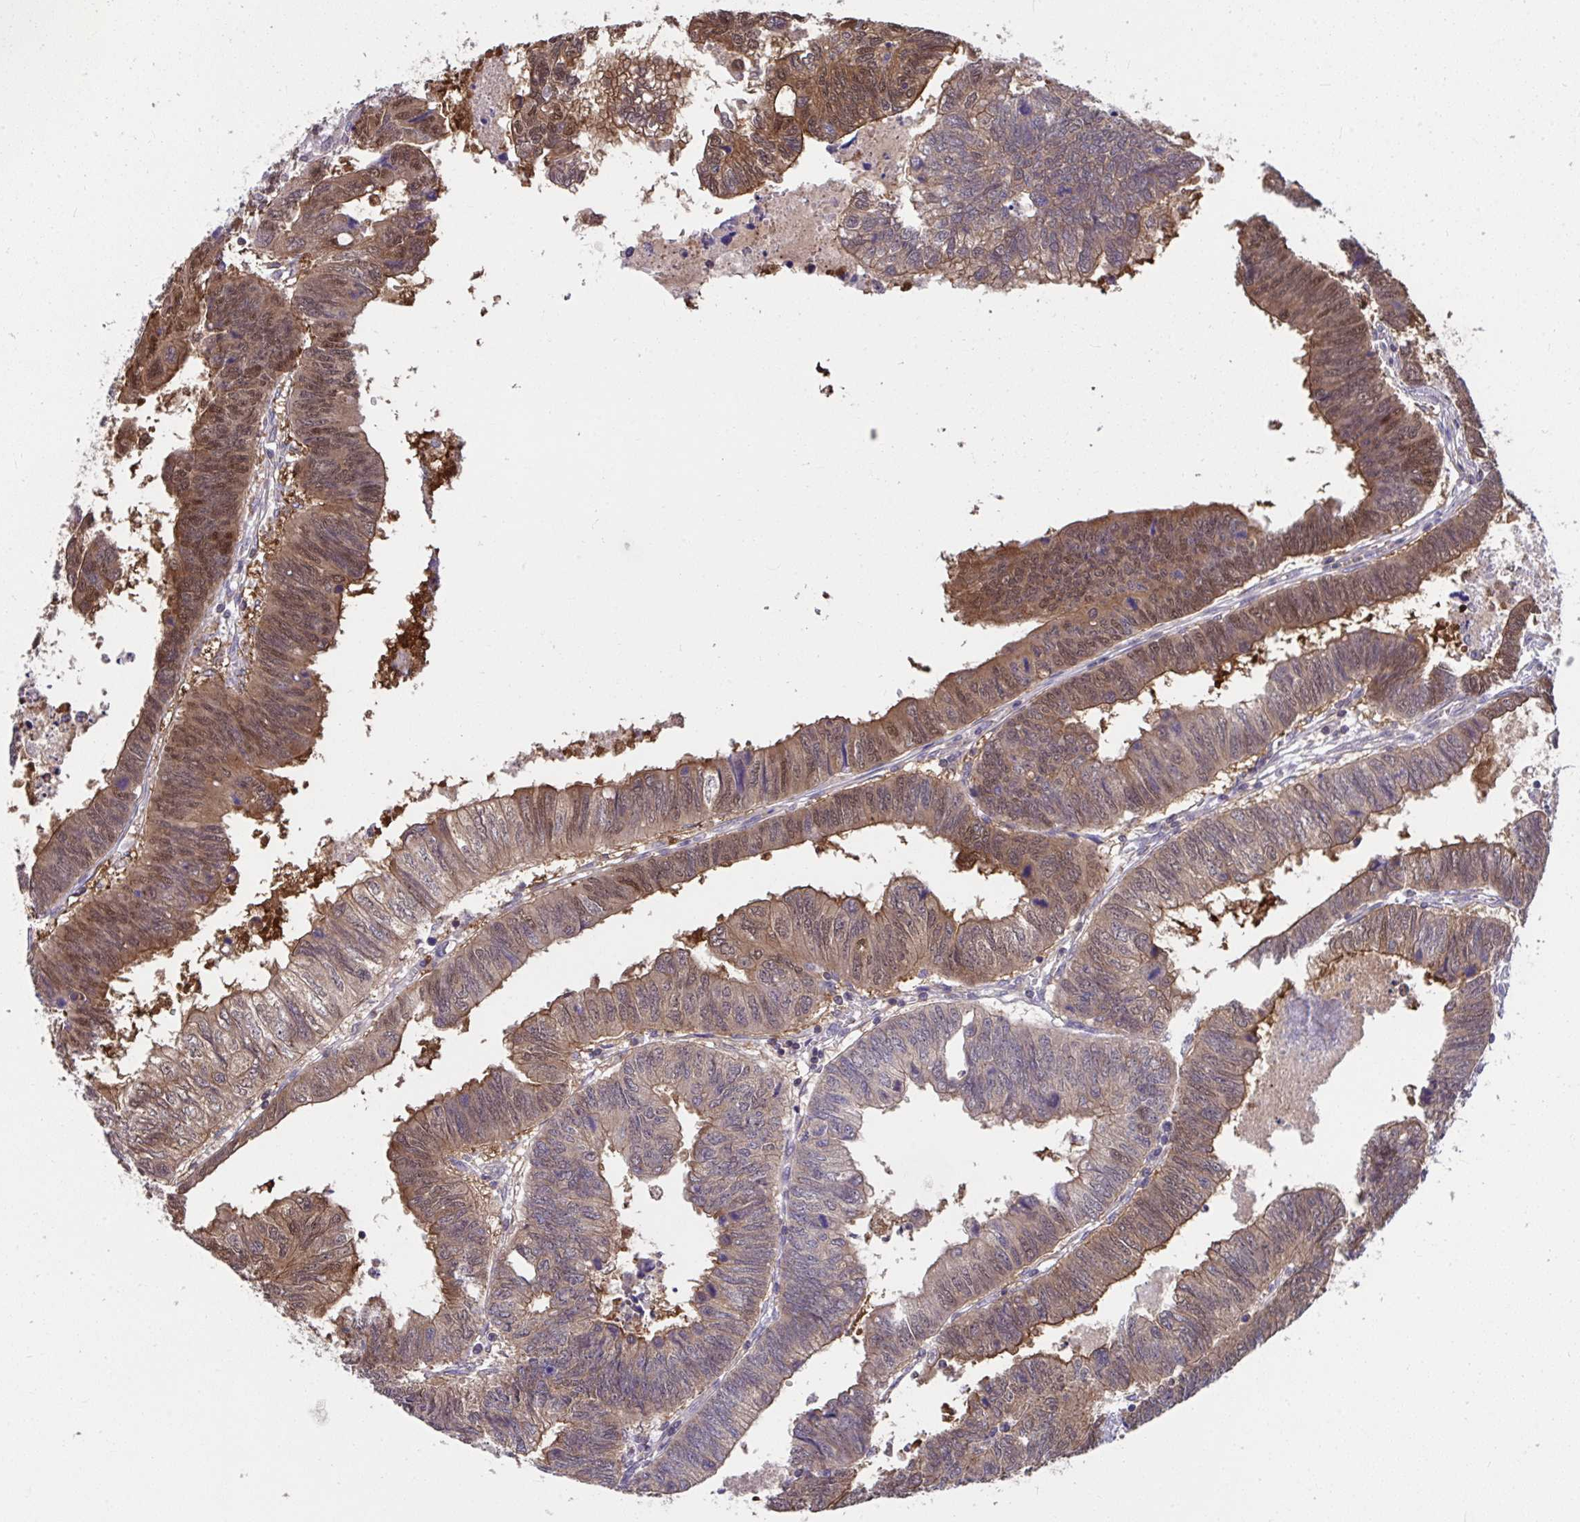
{"staining": {"intensity": "moderate", "quantity": ">75%", "location": "cytoplasmic/membranous,nuclear"}, "tissue": "colorectal cancer", "cell_type": "Tumor cells", "image_type": "cancer", "snomed": [{"axis": "morphology", "description": "Adenocarcinoma, NOS"}, {"axis": "topography", "description": "Colon"}], "caption": "This photomicrograph shows colorectal cancer stained with immunohistochemistry to label a protein in brown. The cytoplasmic/membranous and nuclear of tumor cells show moderate positivity for the protein. Nuclei are counter-stained blue.", "gene": "PCDHB7", "patient": {"sex": "male", "age": 62}}